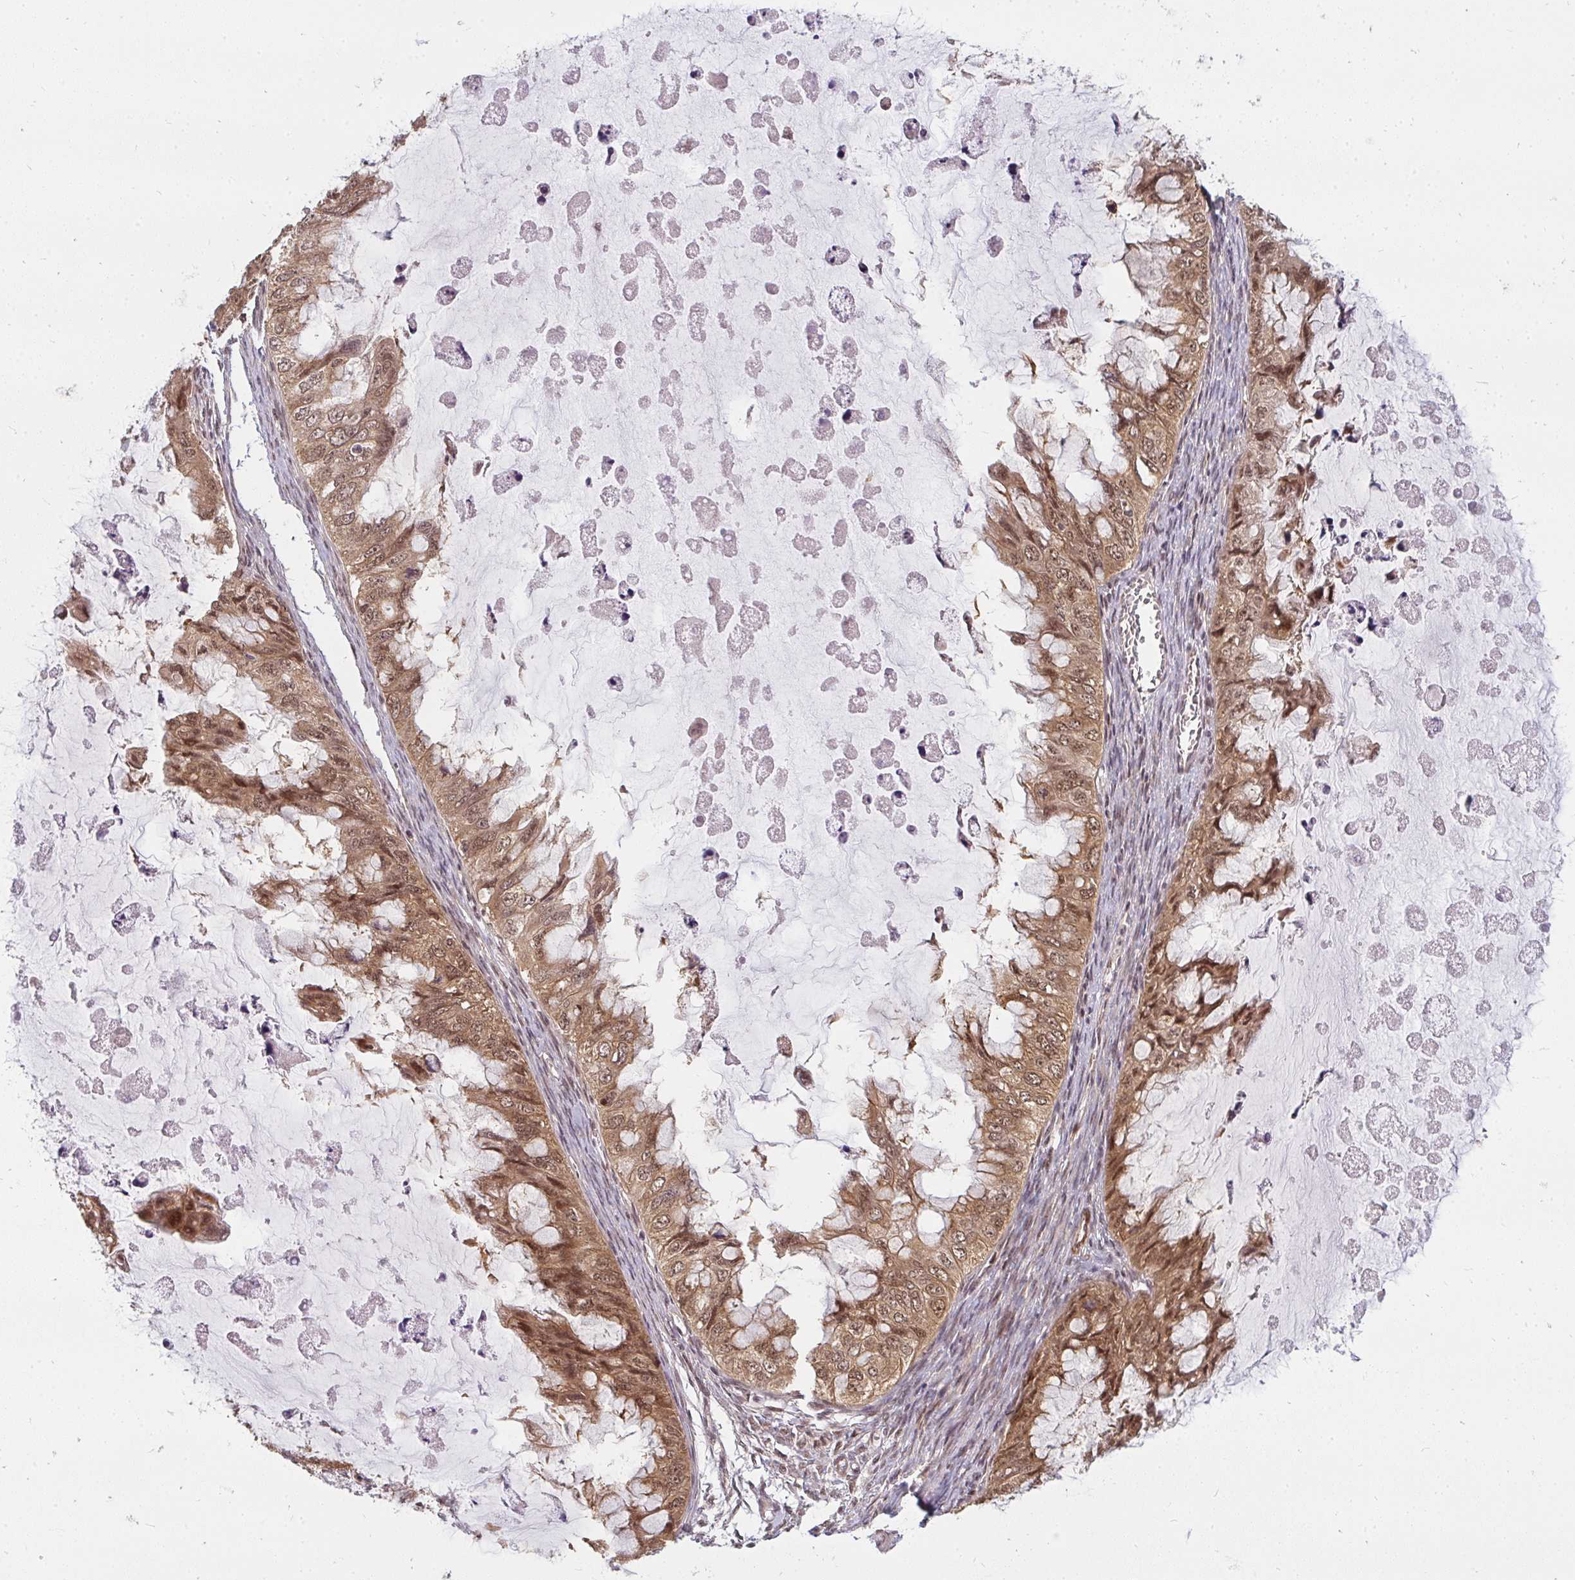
{"staining": {"intensity": "moderate", "quantity": ">75%", "location": "cytoplasmic/membranous,nuclear"}, "tissue": "ovarian cancer", "cell_type": "Tumor cells", "image_type": "cancer", "snomed": [{"axis": "morphology", "description": "Cystadenocarcinoma, mucinous, NOS"}, {"axis": "topography", "description": "Ovary"}], "caption": "IHC of ovarian mucinous cystadenocarcinoma shows medium levels of moderate cytoplasmic/membranous and nuclear staining in about >75% of tumor cells. (brown staining indicates protein expression, while blue staining denotes nuclei).", "gene": "GTF3C6", "patient": {"sex": "female", "age": 72}}